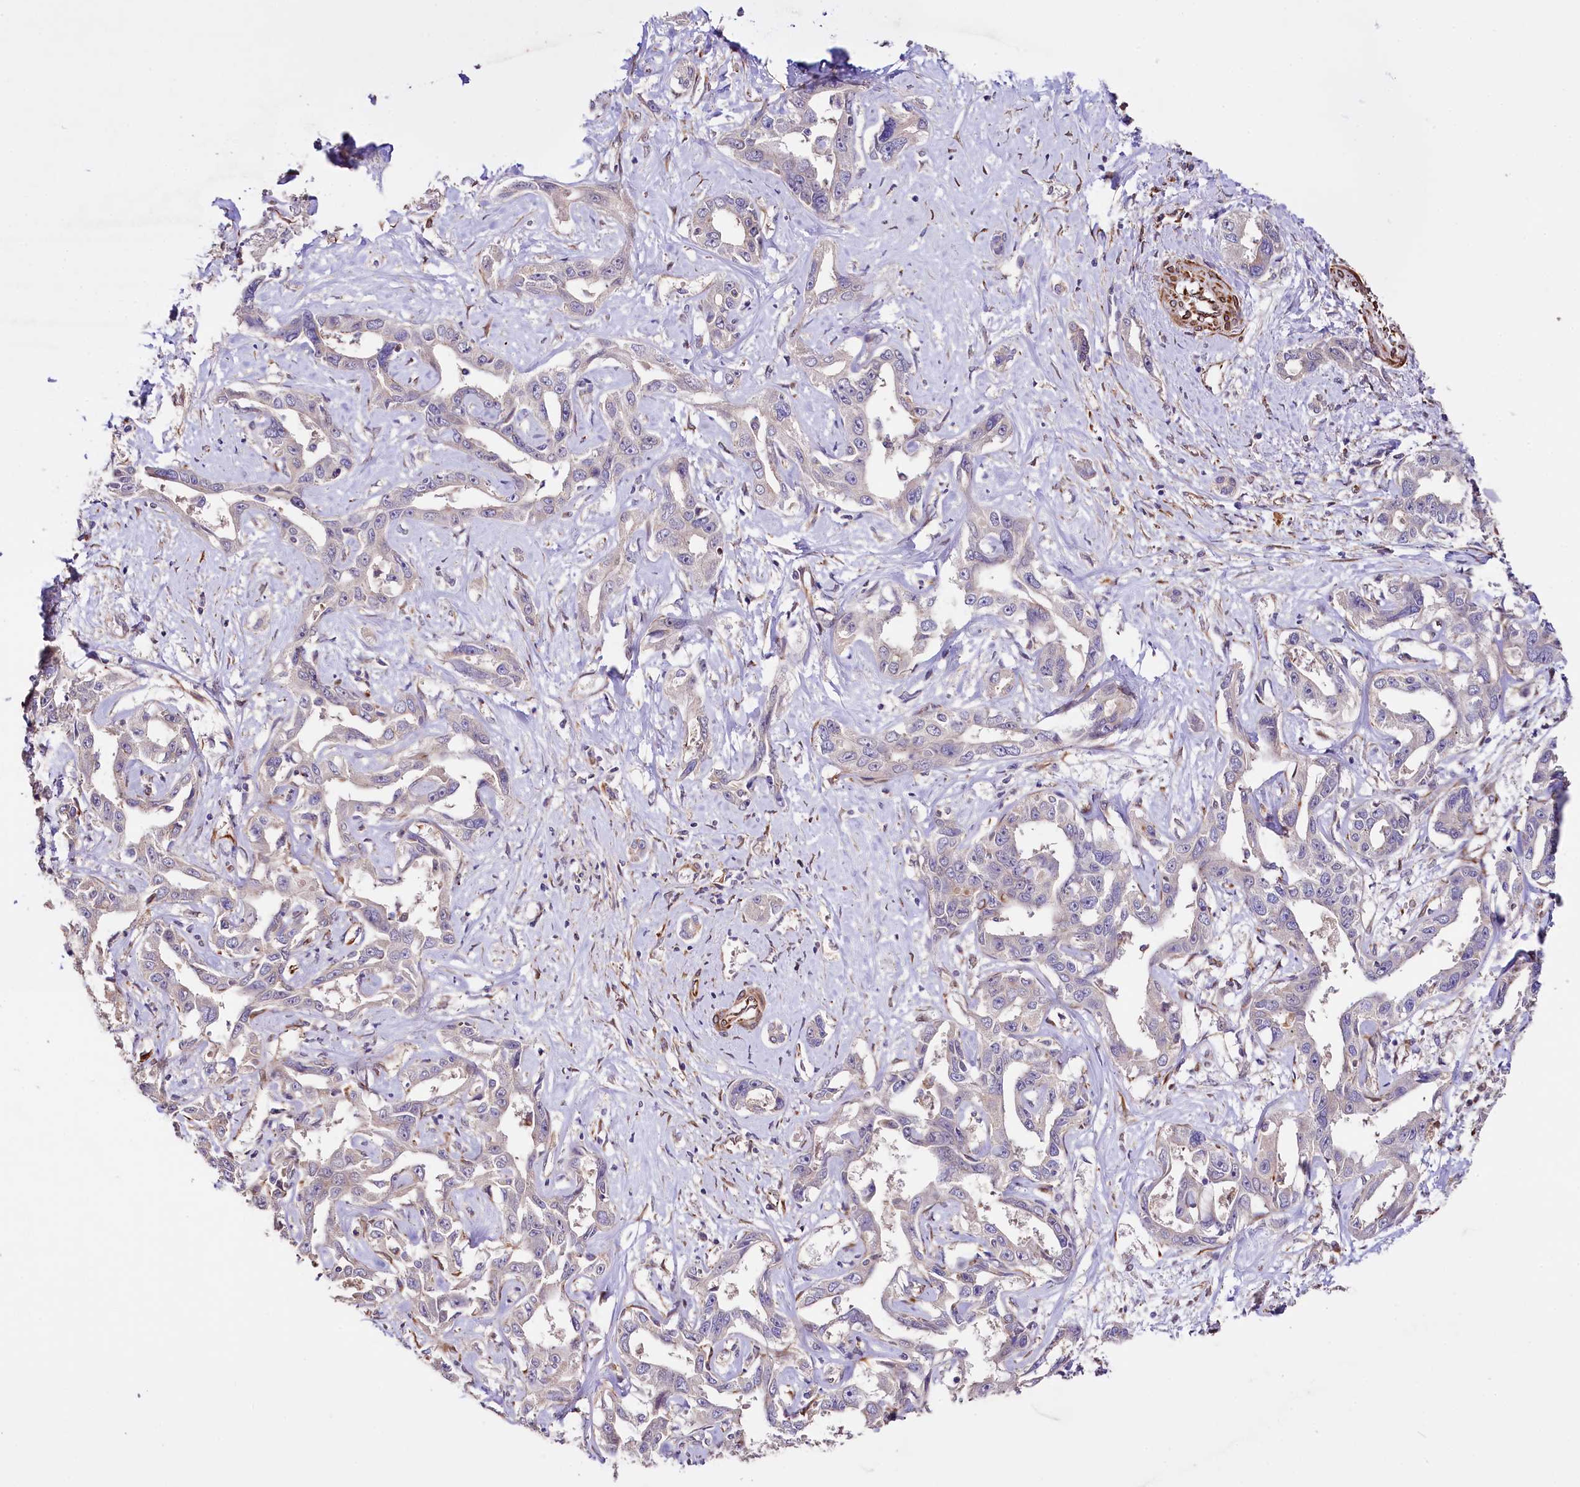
{"staining": {"intensity": "negative", "quantity": "none", "location": "none"}, "tissue": "liver cancer", "cell_type": "Tumor cells", "image_type": "cancer", "snomed": [{"axis": "morphology", "description": "Cholangiocarcinoma"}, {"axis": "topography", "description": "Liver"}], "caption": "Tumor cells show no significant expression in liver cancer.", "gene": "TTC12", "patient": {"sex": "male", "age": 59}}